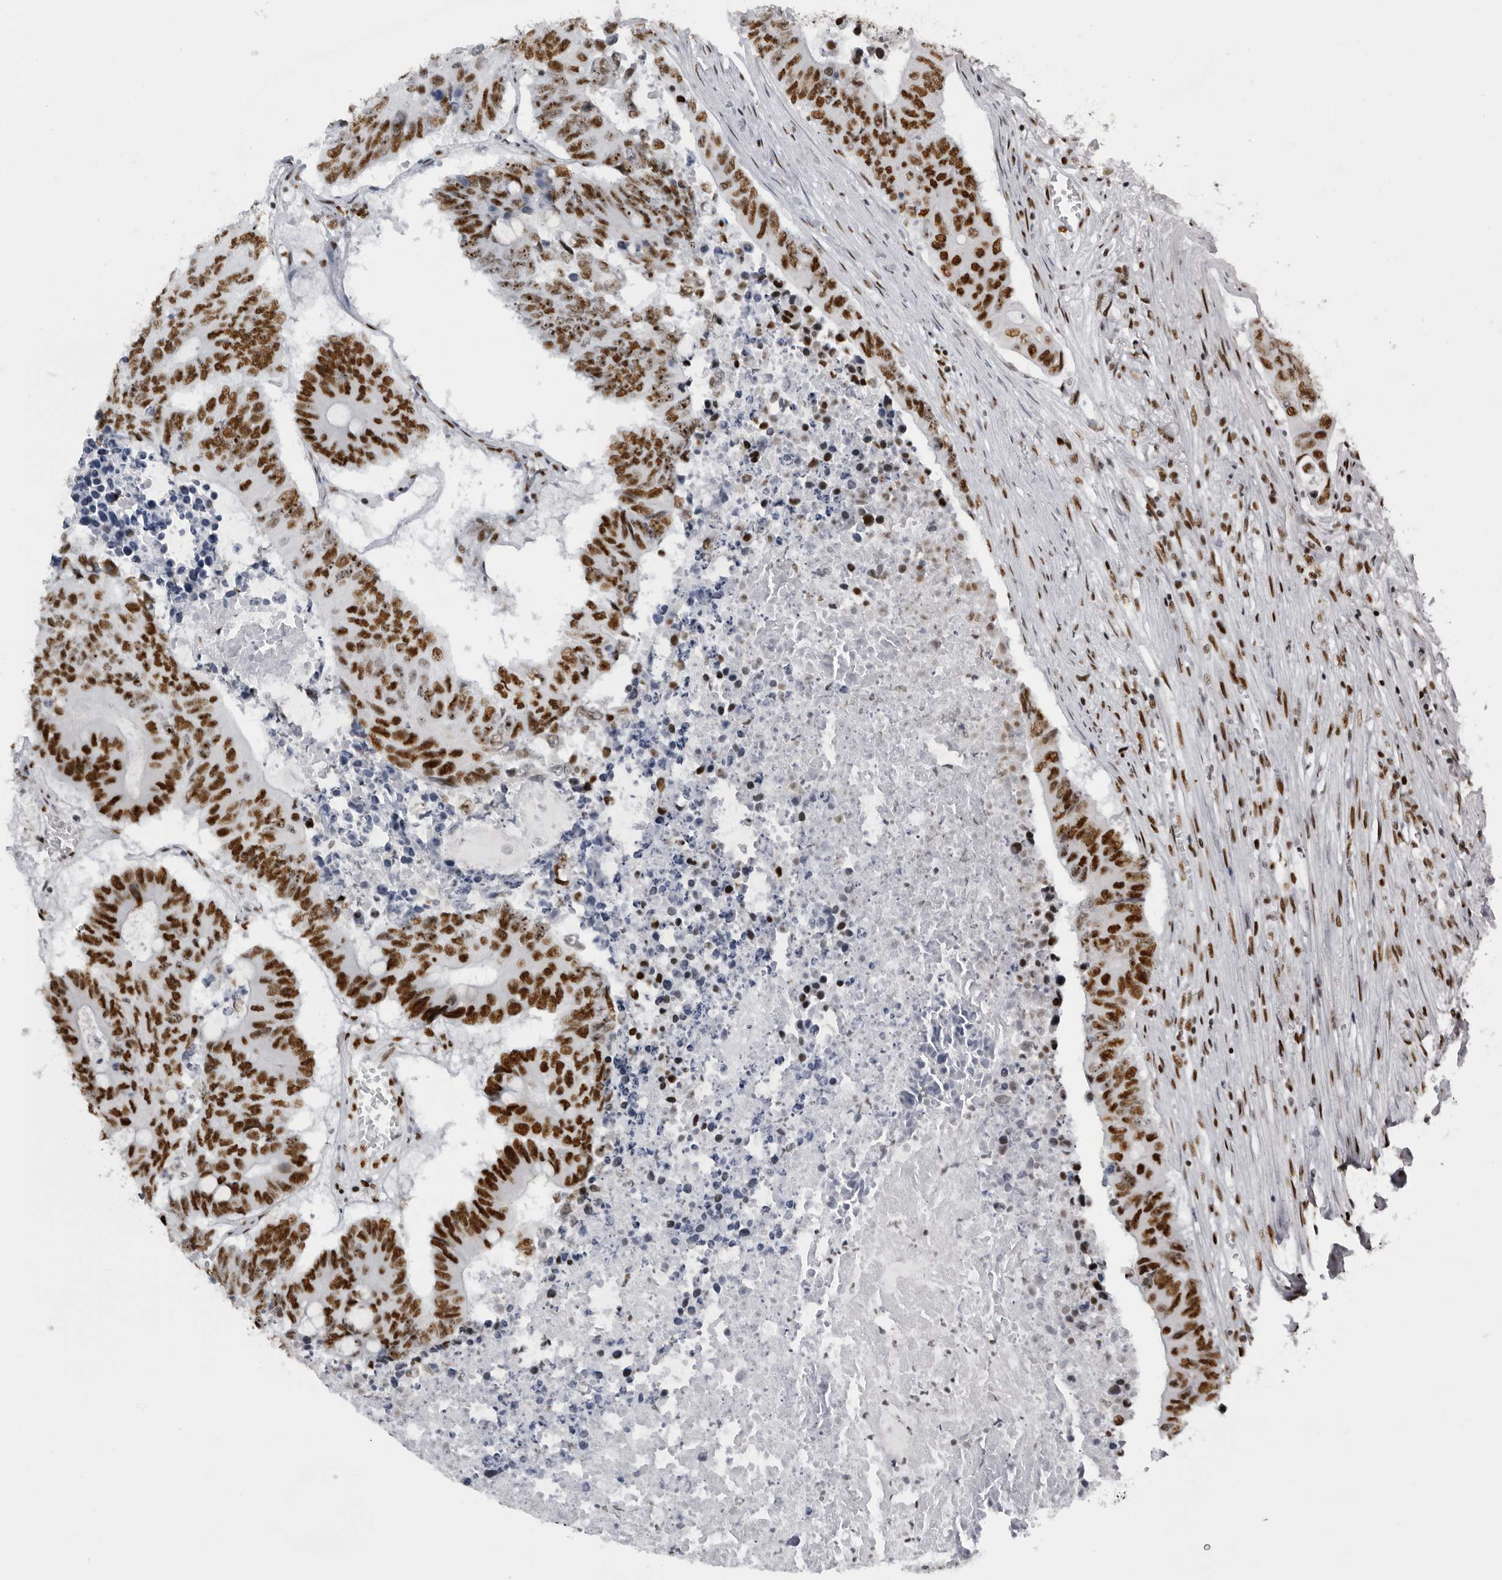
{"staining": {"intensity": "strong", "quantity": ">75%", "location": "nuclear"}, "tissue": "colorectal cancer", "cell_type": "Tumor cells", "image_type": "cancer", "snomed": [{"axis": "morphology", "description": "Adenocarcinoma, NOS"}, {"axis": "topography", "description": "Colon"}], "caption": "A high-resolution histopathology image shows IHC staining of adenocarcinoma (colorectal), which demonstrates strong nuclear staining in approximately >75% of tumor cells.", "gene": "DHX9", "patient": {"sex": "male", "age": 87}}